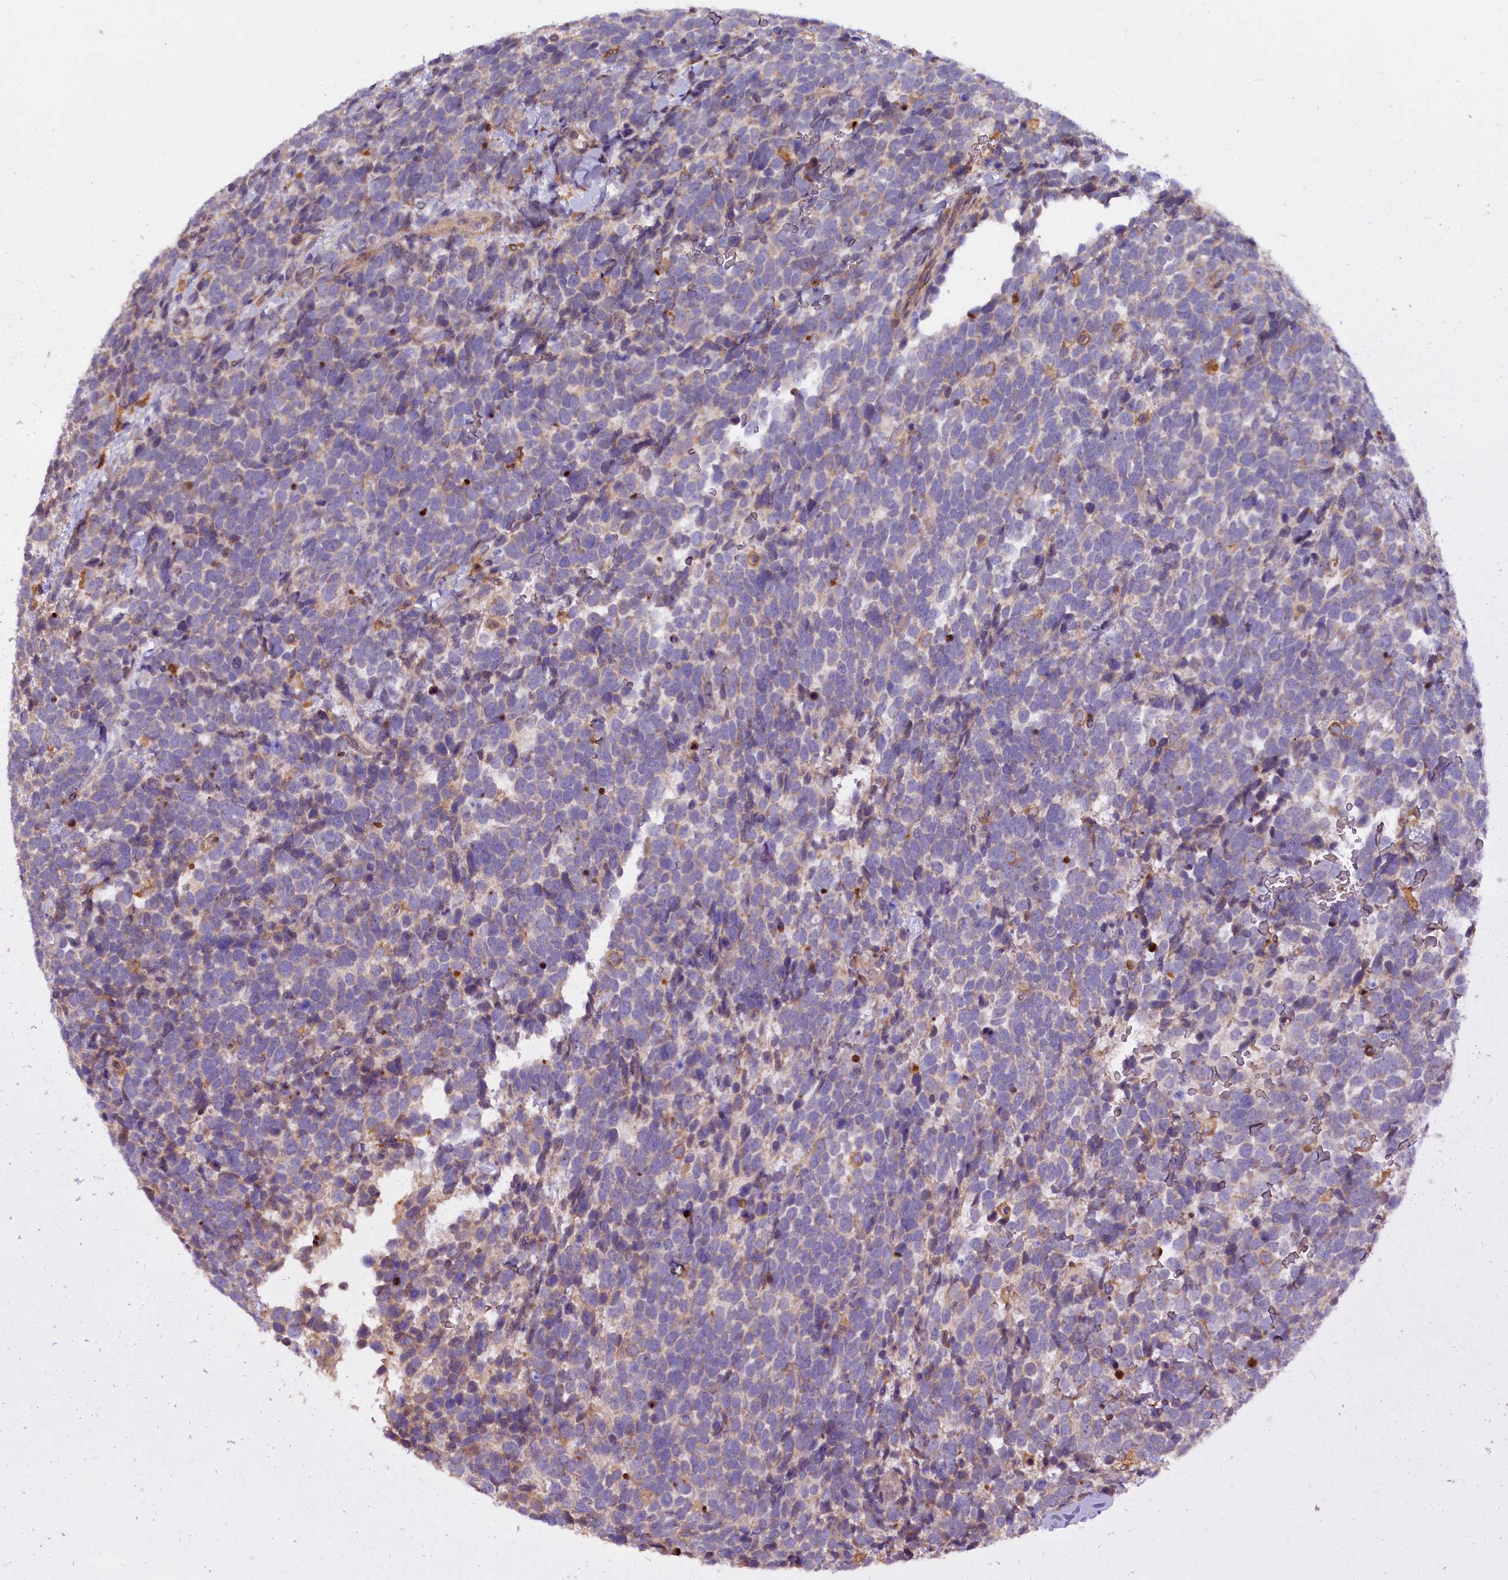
{"staining": {"intensity": "negative", "quantity": "none", "location": "none"}, "tissue": "urothelial cancer", "cell_type": "Tumor cells", "image_type": "cancer", "snomed": [{"axis": "morphology", "description": "Urothelial carcinoma, High grade"}, {"axis": "topography", "description": "Urinary bladder"}], "caption": "This micrograph is of urothelial cancer stained with immunohistochemistry (IHC) to label a protein in brown with the nuclei are counter-stained blue. There is no positivity in tumor cells.", "gene": "FERMT1", "patient": {"sex": "female", "age": 82}}